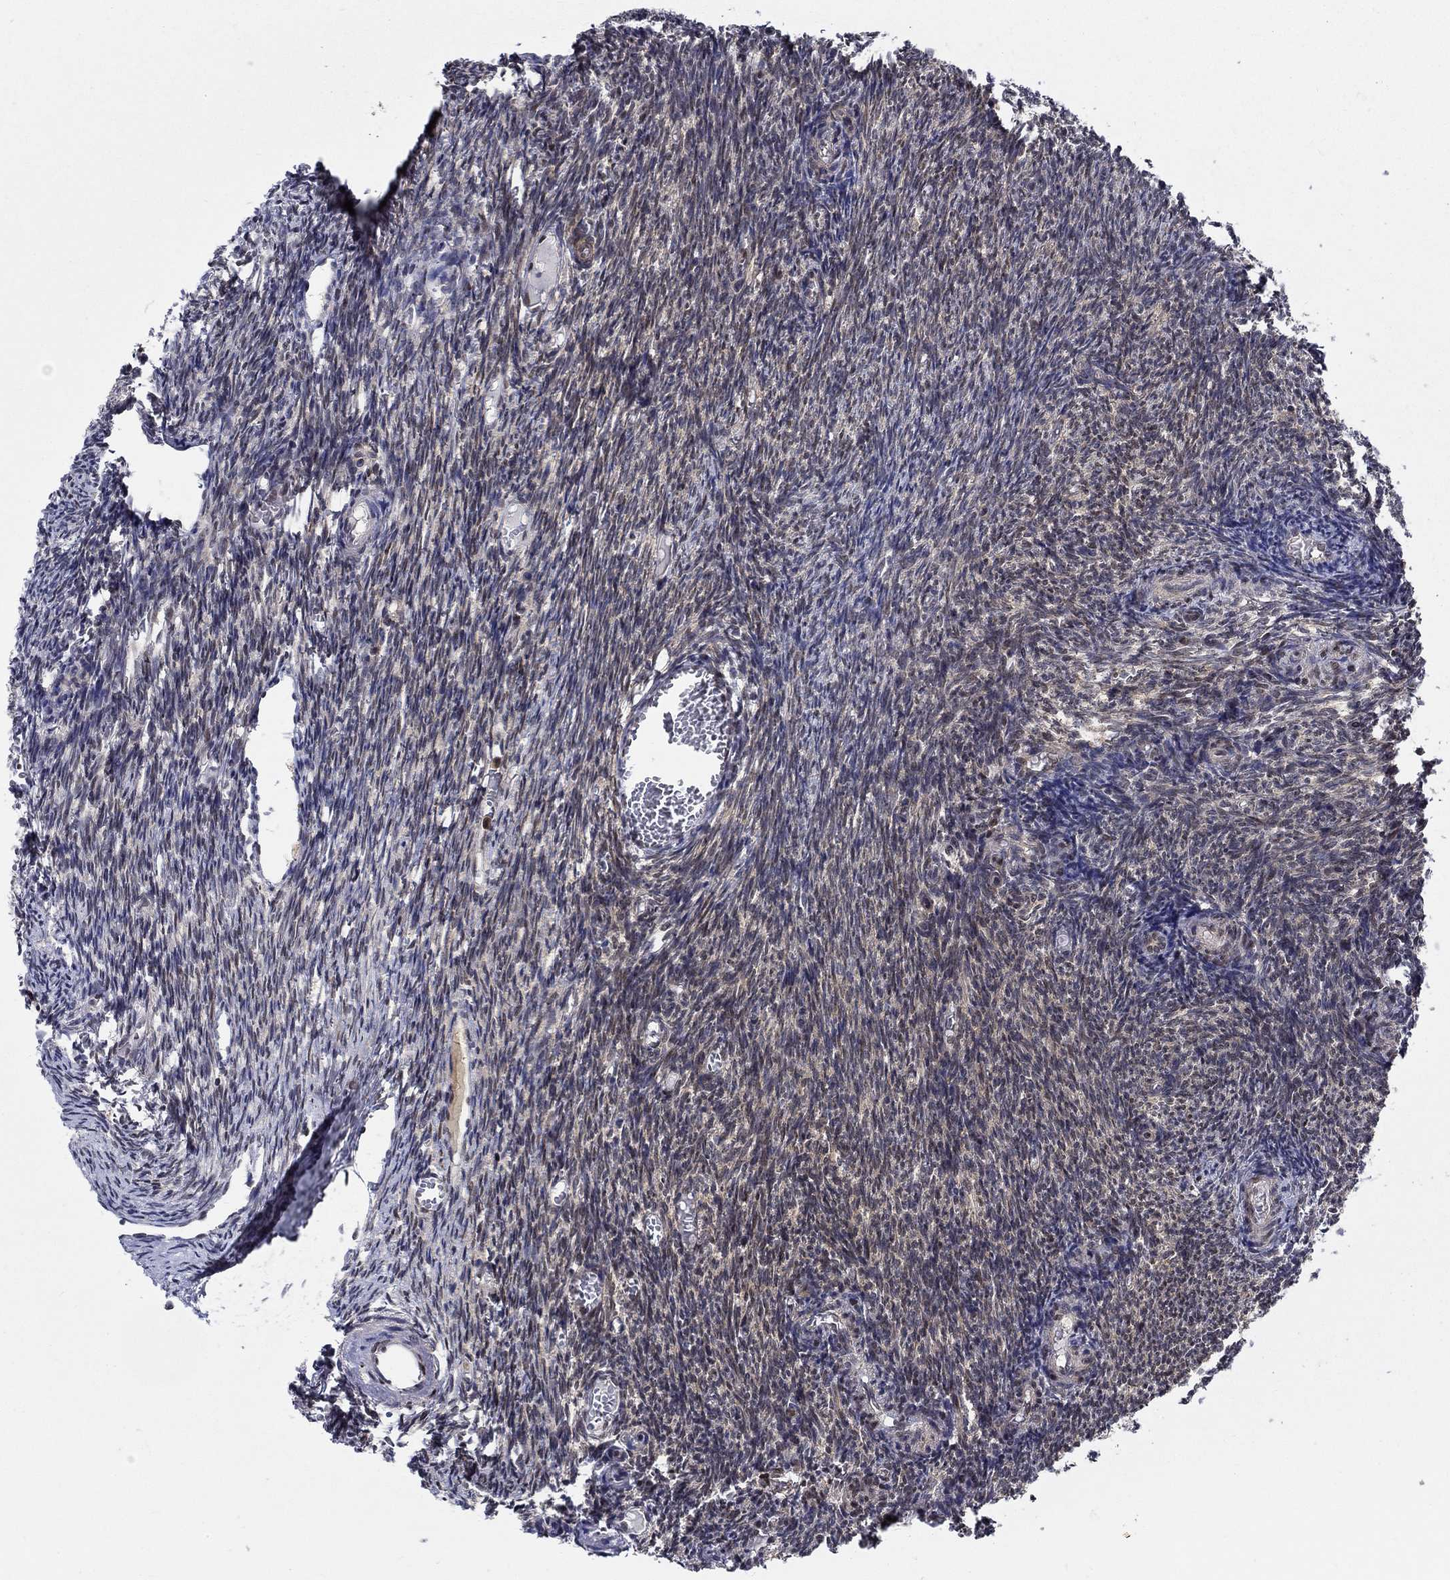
{"staining": {"intensity": "strong", "quantity": "<25%", "location": "nuclear"}, "tissue": "ovary", "cell_type": "Follicle cells", "image_type": "normal", "snomed": [{"axis": "morphology", "description": "Normal tissue, NOS"}, {"axis": "topography", "description": "Ovary"}], "caption": "Ovary stained with immunohistochemistry (IHC) reveals strong nuclear expression in approximately <25% of follicle cells. (Brightfield microscopy of DAB IHC at high magnification).", "gene": "ZNF594", "patient": {"sex": "female", "age": 39}}